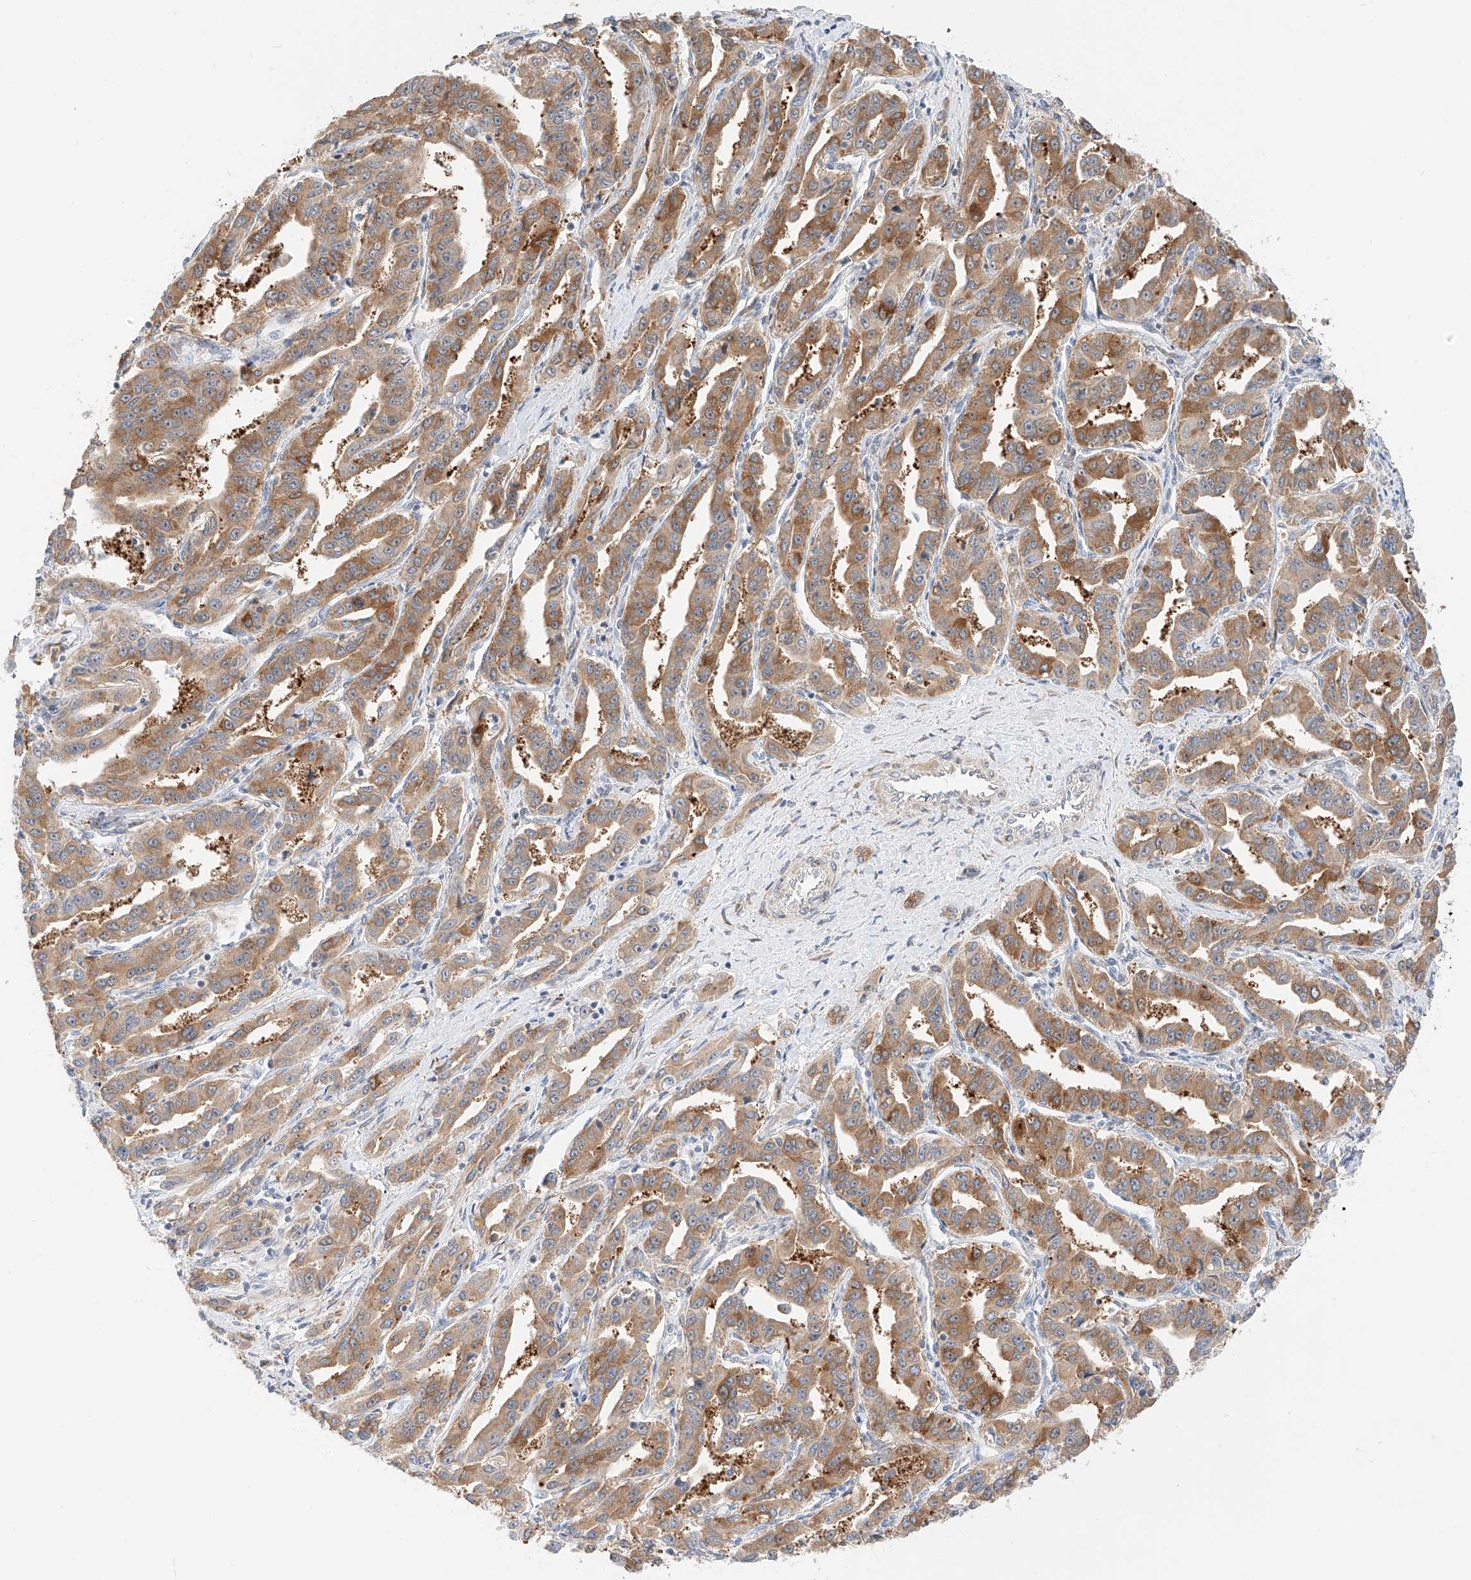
{"staining": {"intensity": "moderate", "quantity": ">75%", "location": "cytoplasmic/membranous"}, "tissue": "liver cancer", "cell_type": "Tumor cells", "image_type": "cancer", "snomed": [{"axis": "morphology", "description": "Cholangiocarcinoma"}, {"axis": "topography", "description": "Liver"}], "caption": "Brown immunohistochemical staining in human cholangiocarcinoma (liver) reveals moderate cytoplasmic/membranous positivity in approximately >75% of tumor cells.", "gene": "CARMIL1", "patient": {"sex": "male", "age": 59}}